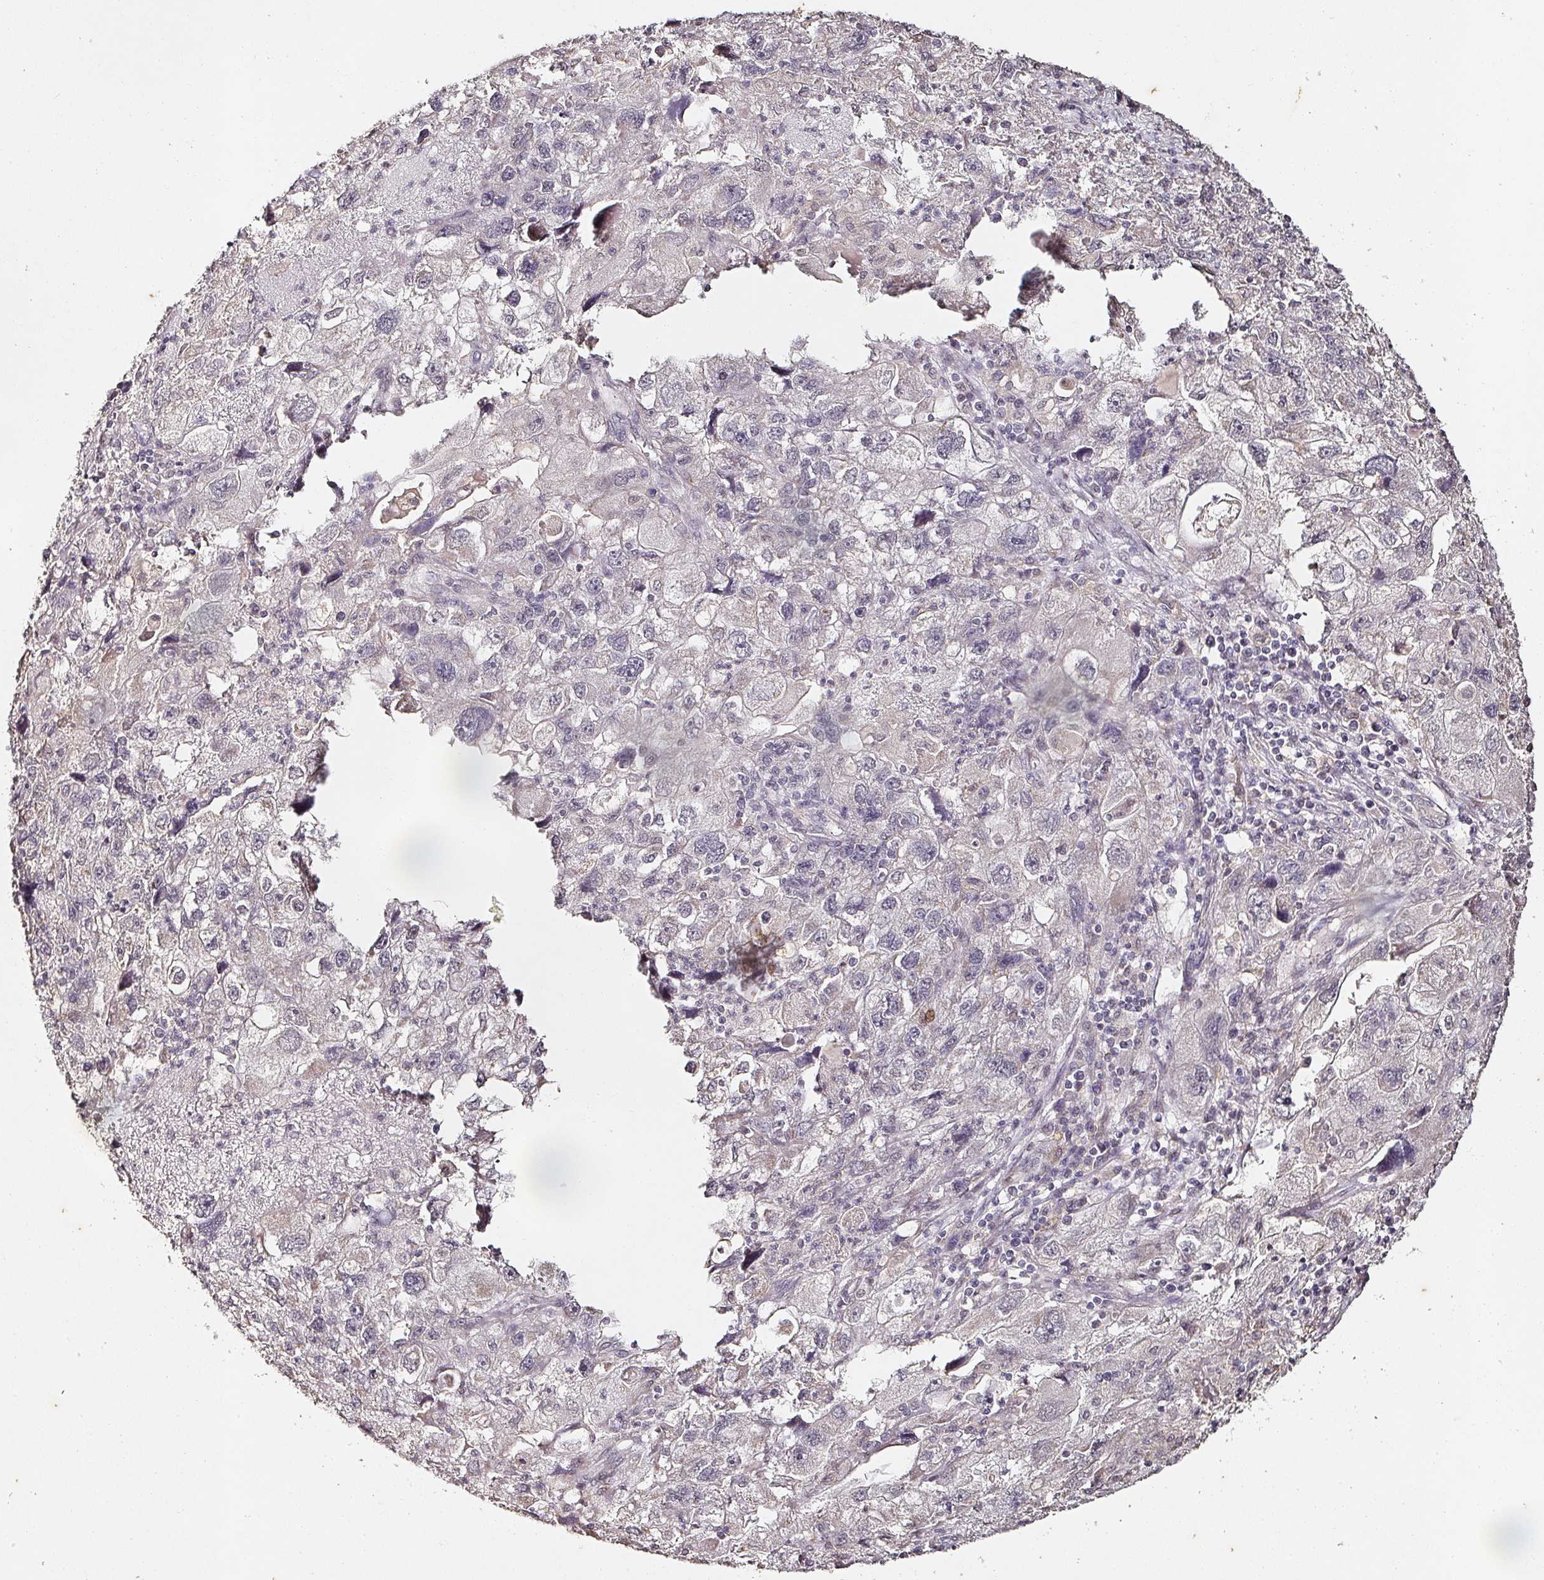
{"staining": {"intensity": "negative", "quantity": "none", "location": "none"}, "tissue": "endometrial cancer", "cell_type": "Tumor cells", "image_type": "cancer", "snomed": [{"axis": "morphology", "description": "Adenocarcinoma, NOS"}, {"axis": "topography", "description": "Endometrium"}], "caption": "High power microscopy histopathology image of an IHC histopathology image of adenocarcinoma (endometrial), revealing no significant expression in tumor cells. (Brightfield microscopy of DAB (3,3'-diaminobenzidine) immunohistochemistry (IHC) at high magnification).", "gene": "CAPN5", "patient": {"sex": "female", "age": 49}}